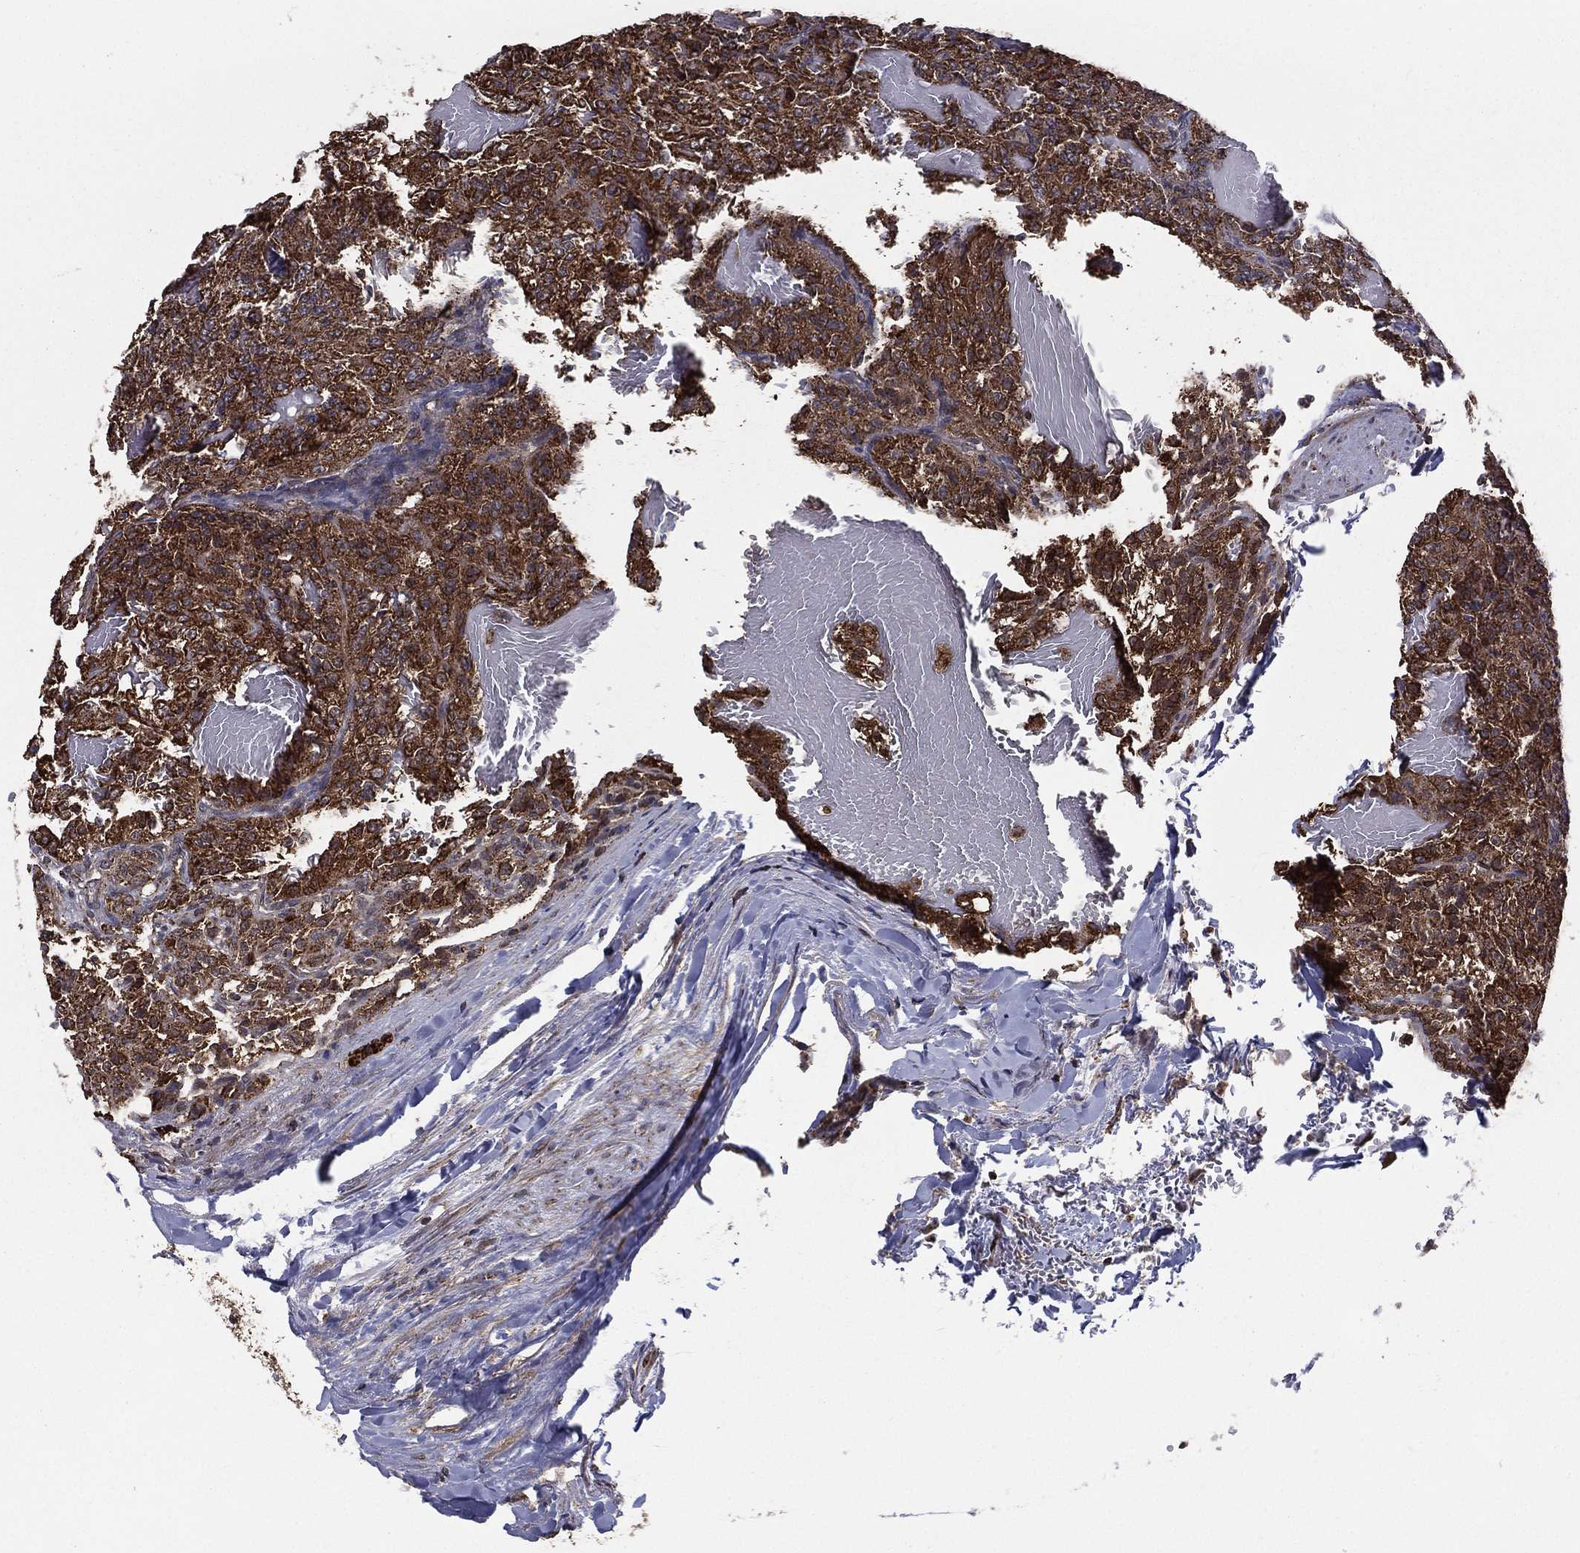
{"staining": {"intensity": "strong", "quantity": ">75%", "location": "cytoplasmic/membranous"}, "tissue": "renal cancer", "cell_type": "Tumor cells", "image_type": "cancer", "snomed": [{"axis": "morphology", "description": "Adenocarcinoma, NOS"}, {"axis": "topography", "description": "Kidney"}], "caption": "Tumor cells exhibit high levels of strong cytoplasmic/membranous staining in approximately >75% of cells in renal cancer.", "gene": "RIGI", "patient": {"sex": "female", "age": 63}}